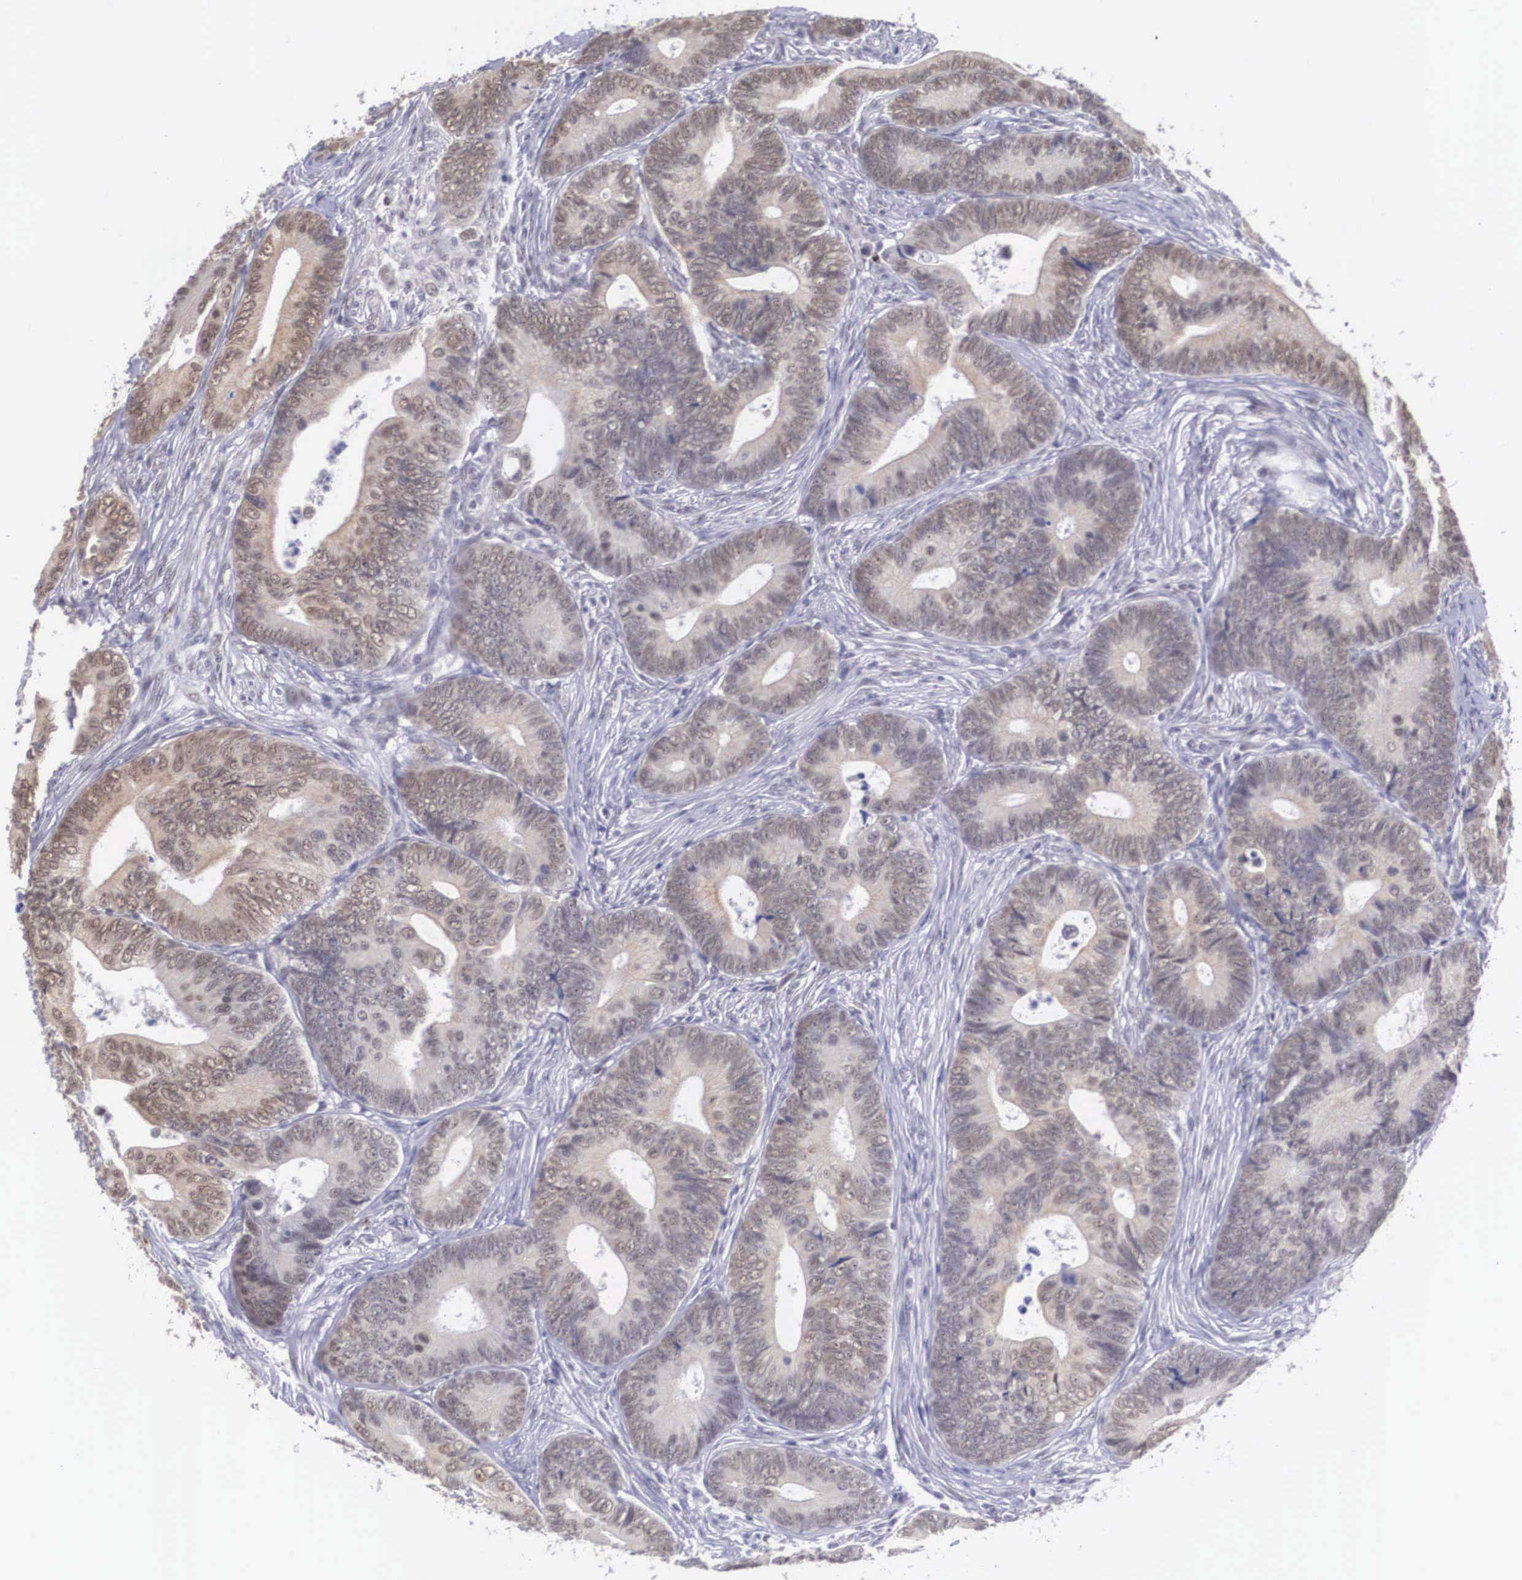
{"staining": {"intensity": "weak", "quantity": ">75%", "location": "cytoplasmic/membranous,nuclear"}, "tissue": "colorectal cancer", "cell_type": "Tumor cells", "image_type": "cancer", "snomed": [{"axis": "morphology", "description": "Adenocarcinoma, NOS"}, {"axis": "topography", "description": "Colon"}], "caption": "DAB immunohistochemical staining of human colorectal adenocarcinoma exhibits weak cytoplasmic/membranous and nuclear protein expression in about >75% of tumor cells.", "gene": "NINL", "patient": {"sex": "female", "age": 78}}